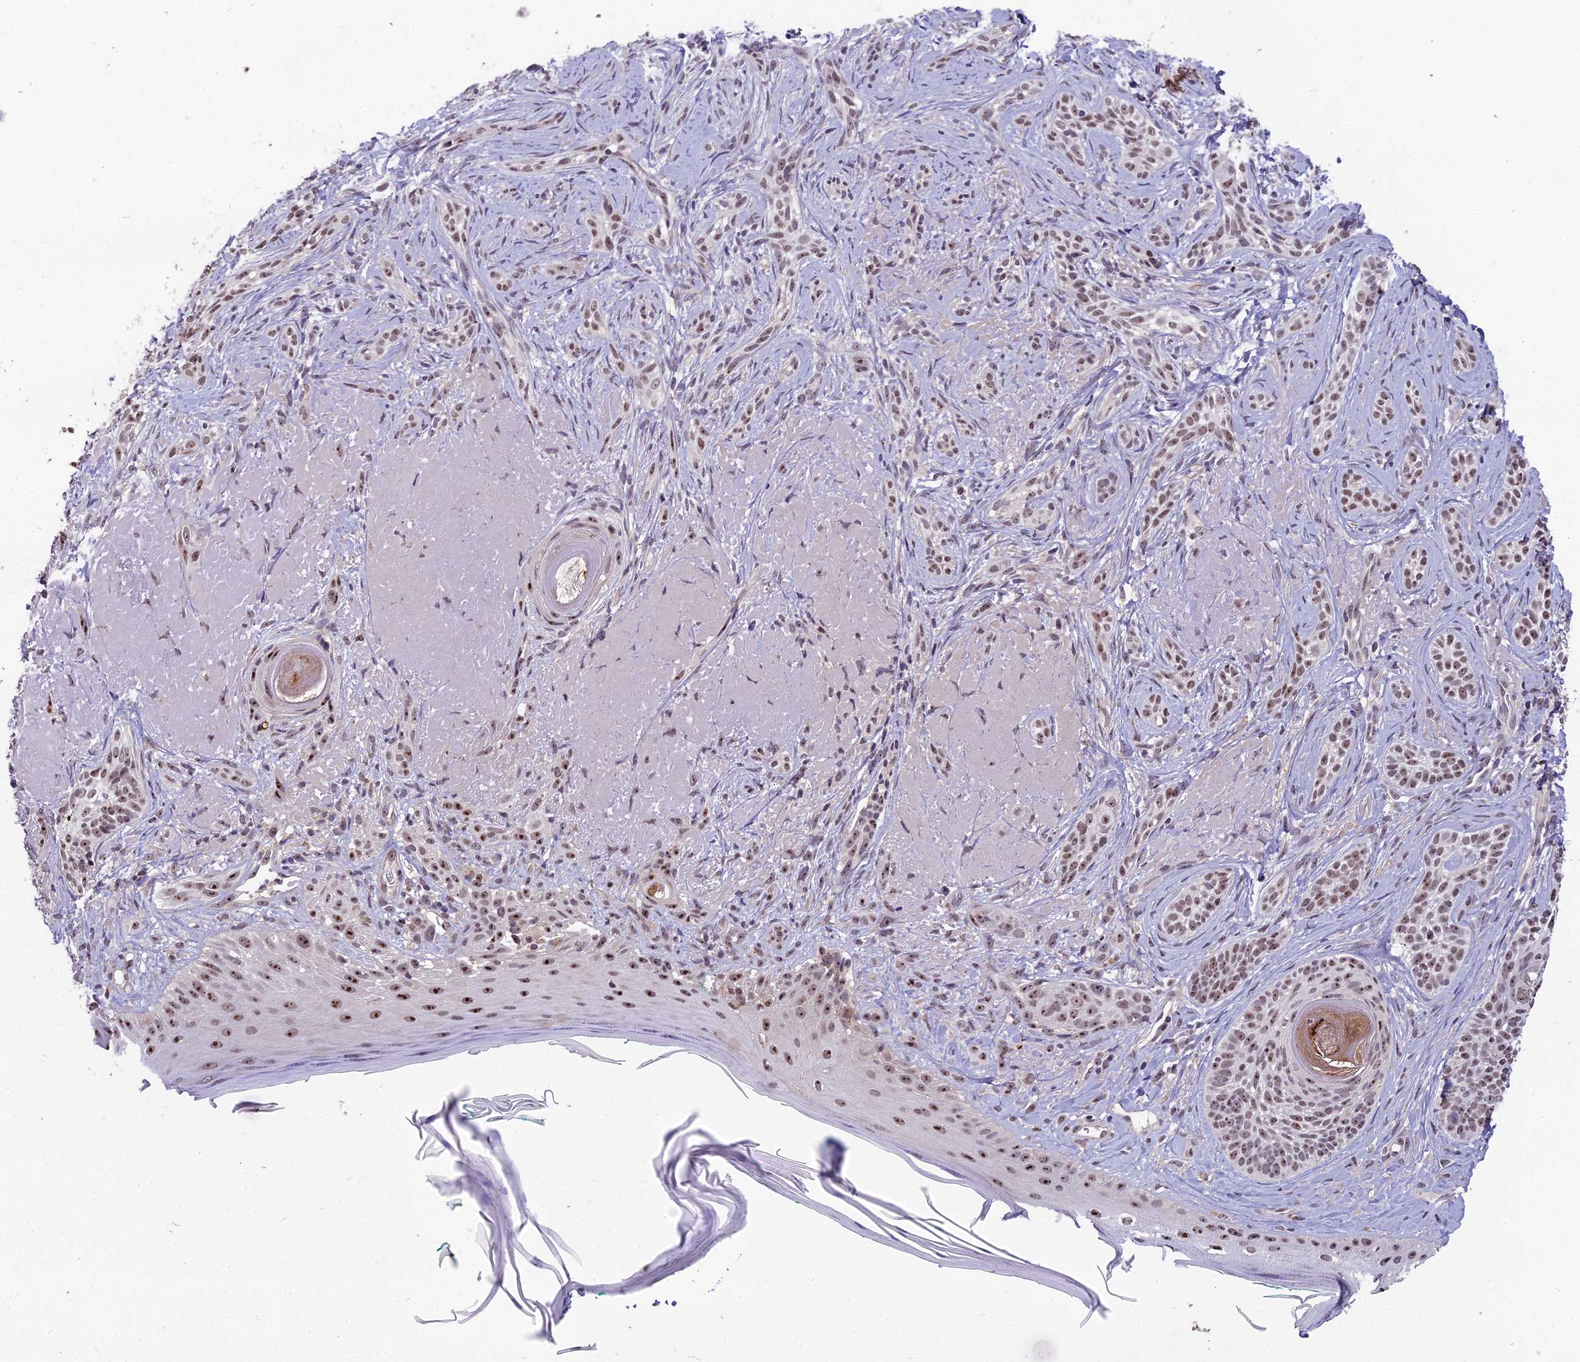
{"staining": {"intensity": "moderate", "quantity": ">75%", "location": "nuclear"}, "tissue": "skin cancer", "cell_type": "Tumor cells", "image_type": "cancer", "snomed": [{"axis": "morphology", "description": "Basal cell carcinoma"}, {"axis": "topography", "description": "Skin"}], "caption": "Immunohistochemical staining of human skin cancer displays medium levels of moderate nuclear staining in approximately >75% of tumor cells.", "gene": "ZNF333", "patient": {"sex": "male", "age": 71}}